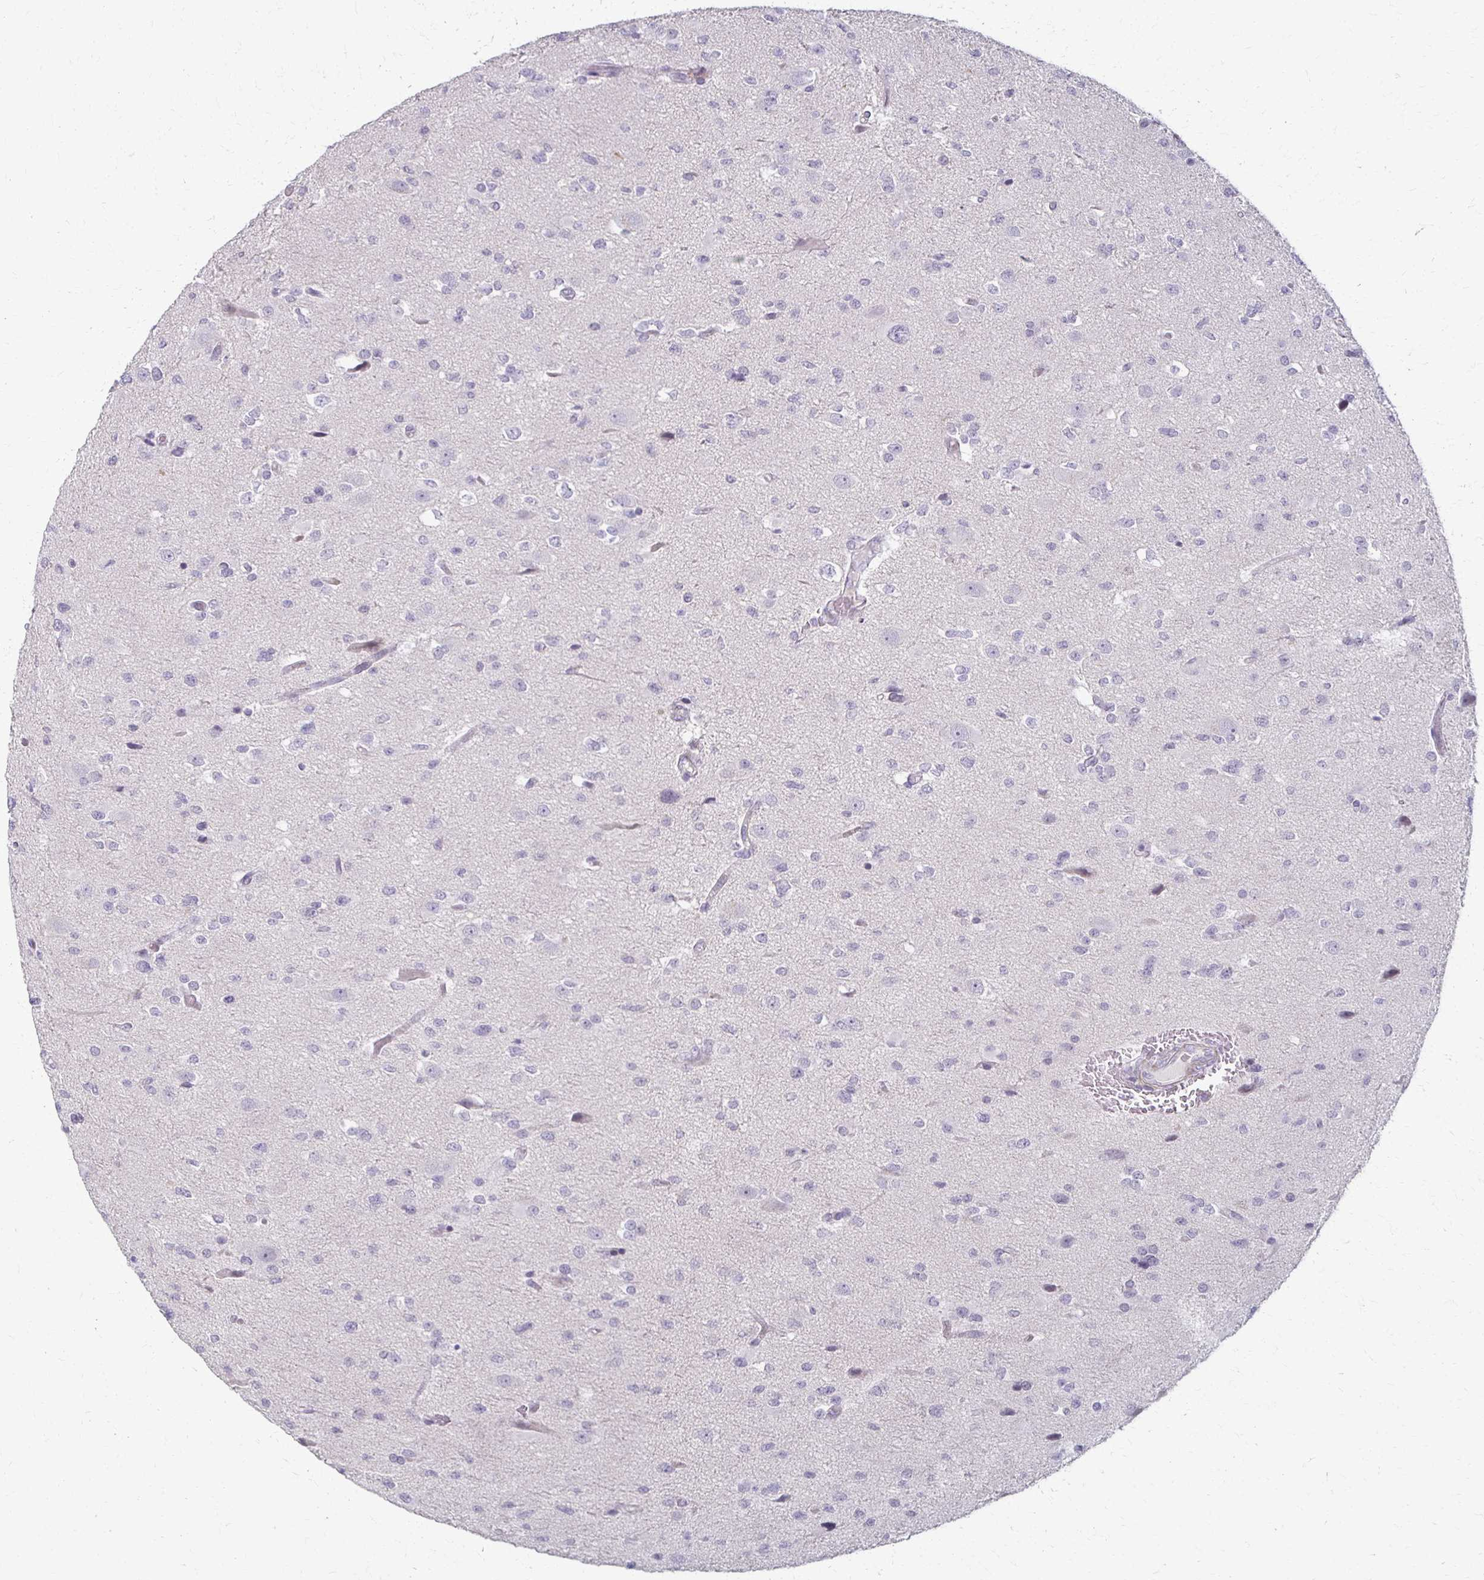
{"staining": {"intensity": "negative", "quantity": "none", "location": "none"}, "tissue": "glioma", "cell_type": "Tumor cells", "image_type": "cancer", "snomed": [{"axis": "morphology", "description": "Glioma, malignant, Low grade"}, {"axis": "topography", "description": "Brain"}], "caption": "Low-grade glioma (malignant) stained for a protein using immunohistochemistry (IHC) exhibits no staining tumor cells.", "gene": "FOXO4", "patient": {"sex": "female", "age": 32}}